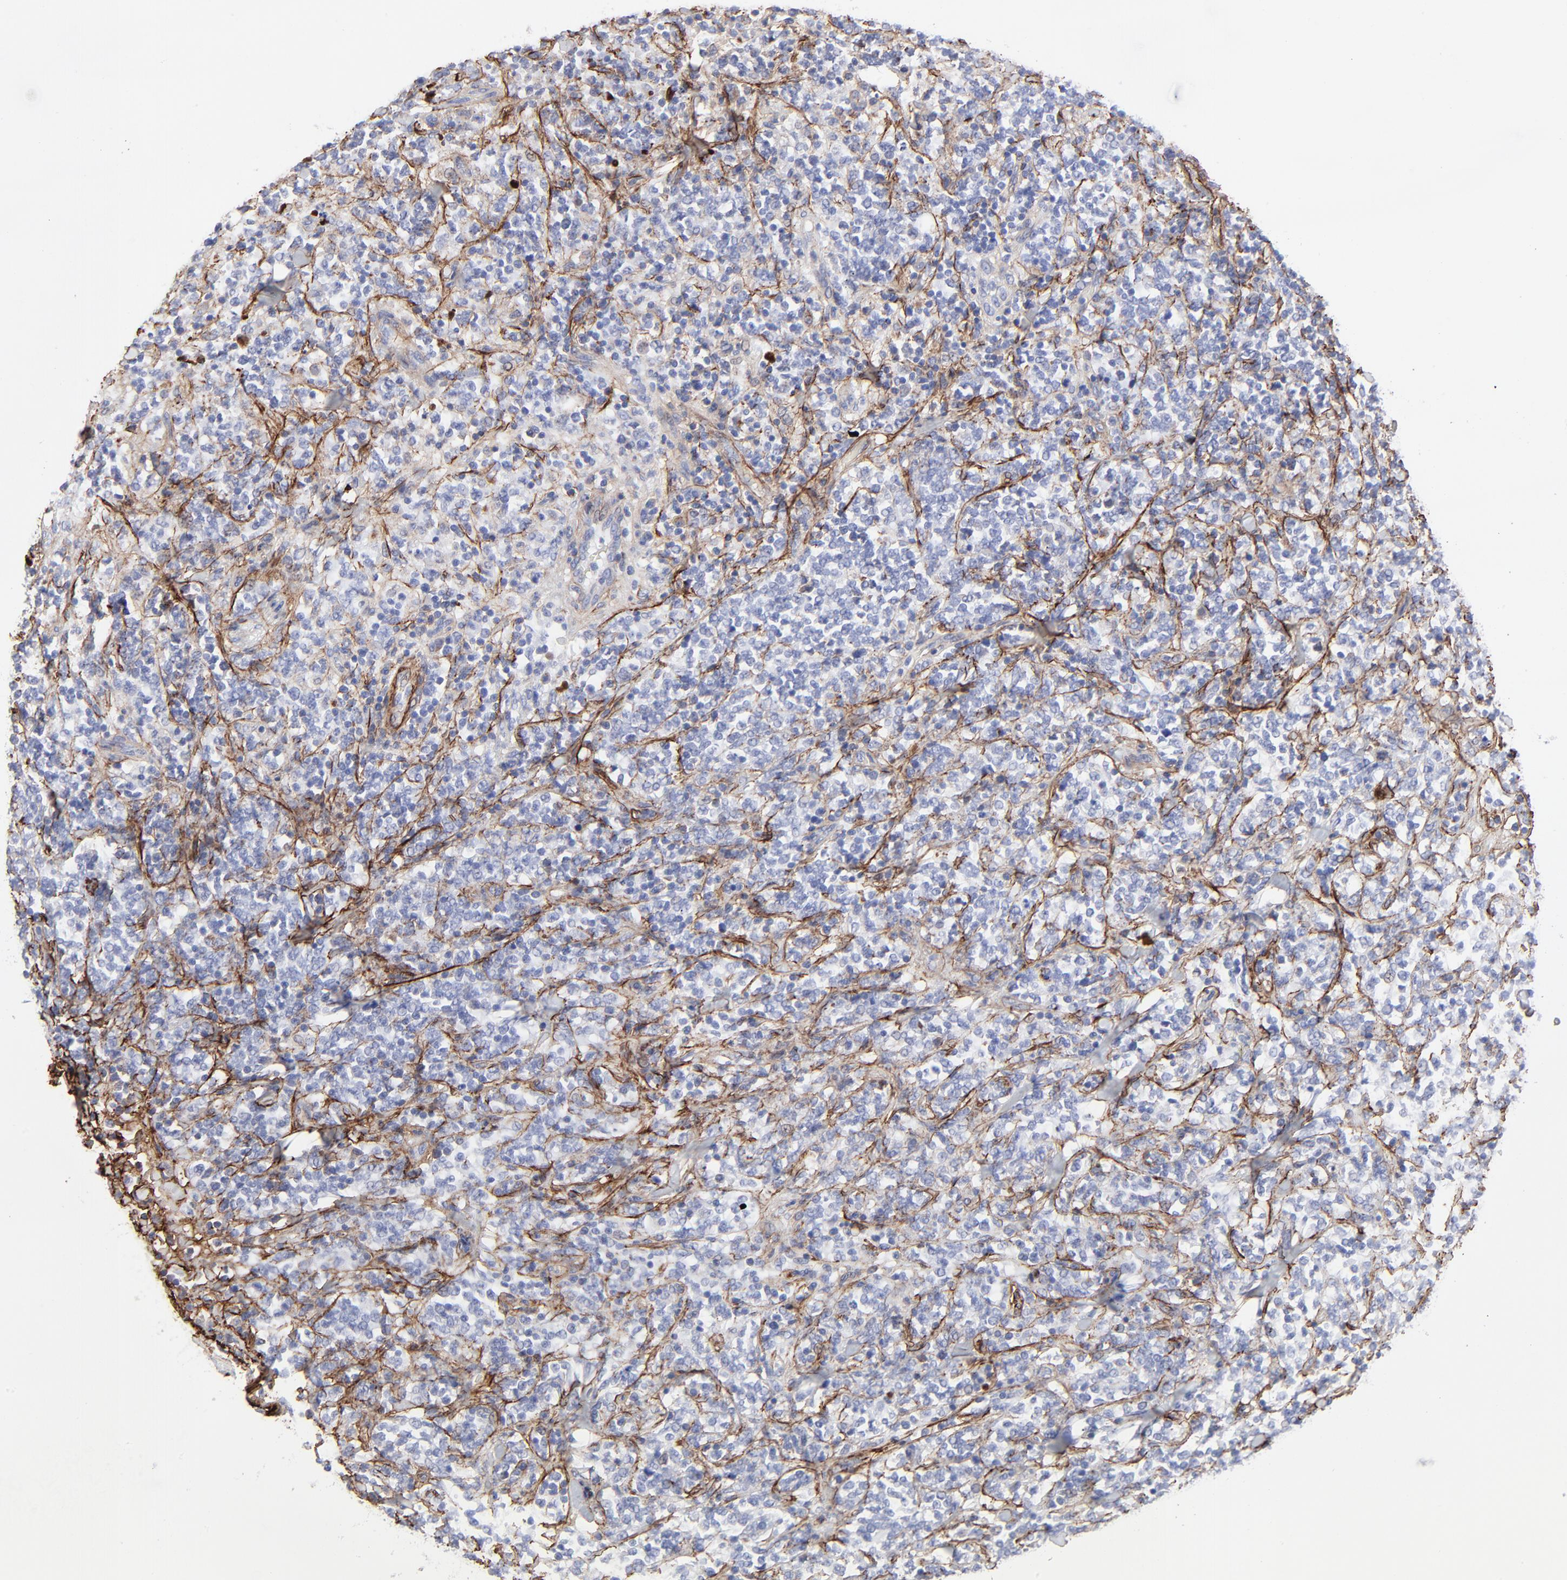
{"staining": {"intensity": "negative", "quantity": "none", "location": "none"}, "tissue": "lymphoma", "cell_type": "Tumor cells", "image_type": "cancer", "snomed": [{"axis": "morphology", "description": "Malignant lymphoma, non-Hodgkin's type, High grade"}, {"axis": "topography", "description": "Soft tissue"}], "caption": "Immunohistochemistry (IHC) of high-grade malignant lymphoma, non-Hodgkin's type shows no expression in tumor cells. The staining is performed using DAB (3,3'-diaminobenzidine) brown chromogen with nuclei counter-stained in using hematoxylin.", "gene": "FBLN2", "patient": {"sex": "male", "age": 18}}